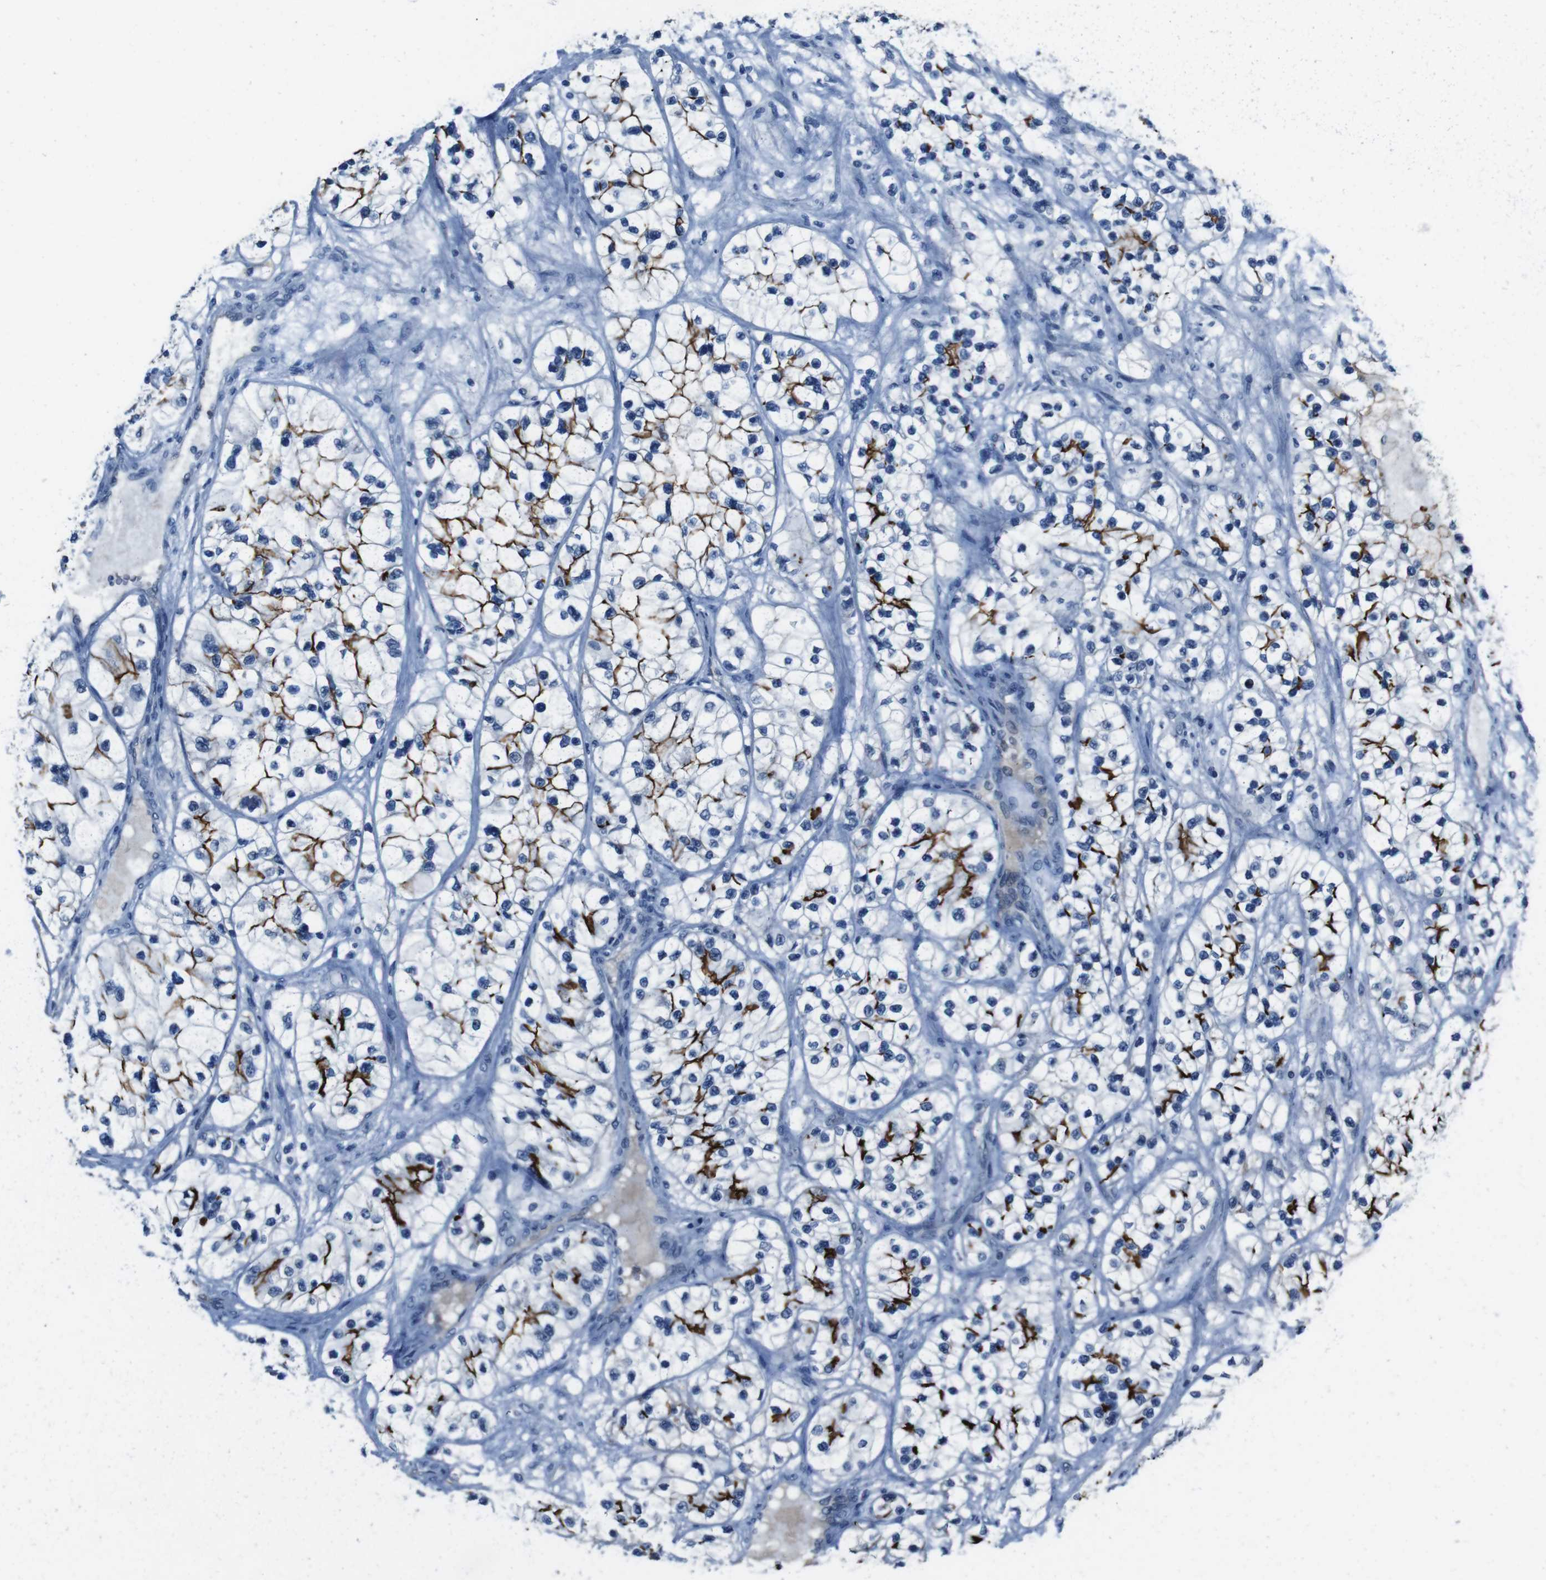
{"staining": {"intensity": "strong", "quantity": "25%-75%", "location": "cytoplasmic/membranous"}, "tissue": "renal cancer", "cell_type": "Tumor cells", "image_type": "cancer", "snomed": [{"axis": "morphology", "description": "Adenocarcinoma, NOS"}, {"axis": "topography", "description": "Kidney"}], "caption": "Immunohistochemistry of human adenocarcinoma (renal) reveals high levels of strong cytoplasmic/membranous positivity in about 25%-75% of tumor cells.", "gene": "CDHR2", "patient": {"sex": "female", "age": 57}}